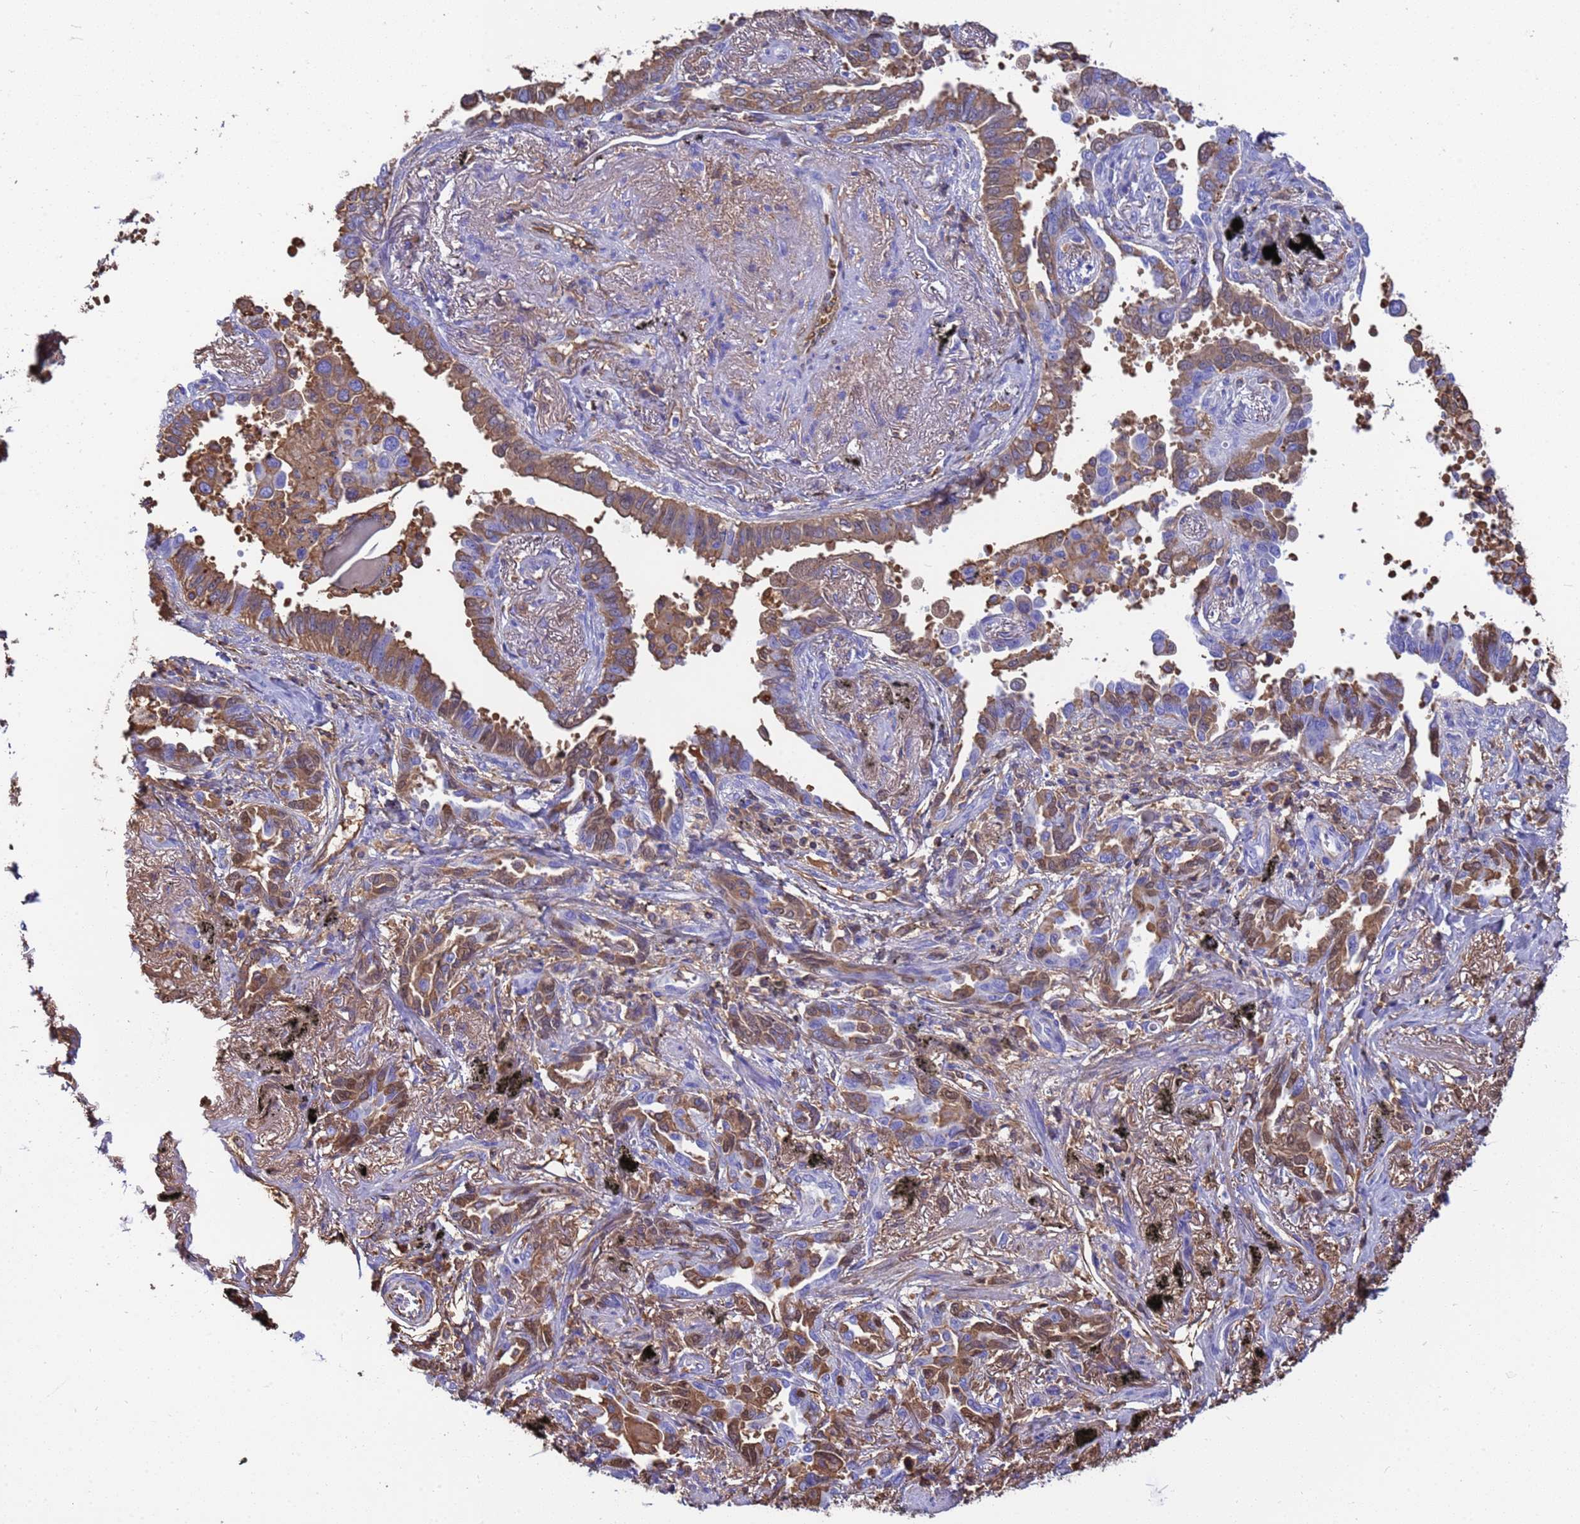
{"staining": {"intensity": "moderate", "quantity": ">75%", "location": "cytoplasmic/membranous"}, "tissue": "lung cancer", "cell_type": "Tumor cells", "image_type": "cancer", "snomed": [{"axis": "morphology", "description": "Adenocarcinoma, NOS"}, {"axis": "topography", "description": "Lung"}], "caption": "IHC photomicrograph of neoplastic tissue: human lung cancer (adenocarcinoma) stained using immunohistochemistry (IHC) reveals medium levels of moderate protein expression localized specifically in the cytoplasmic/membranous of tumor cells, appearing as a cytoplasmic/membranous brown color.", "gene": "H1-7", "patient": {"sex": "male", "age": 67}}